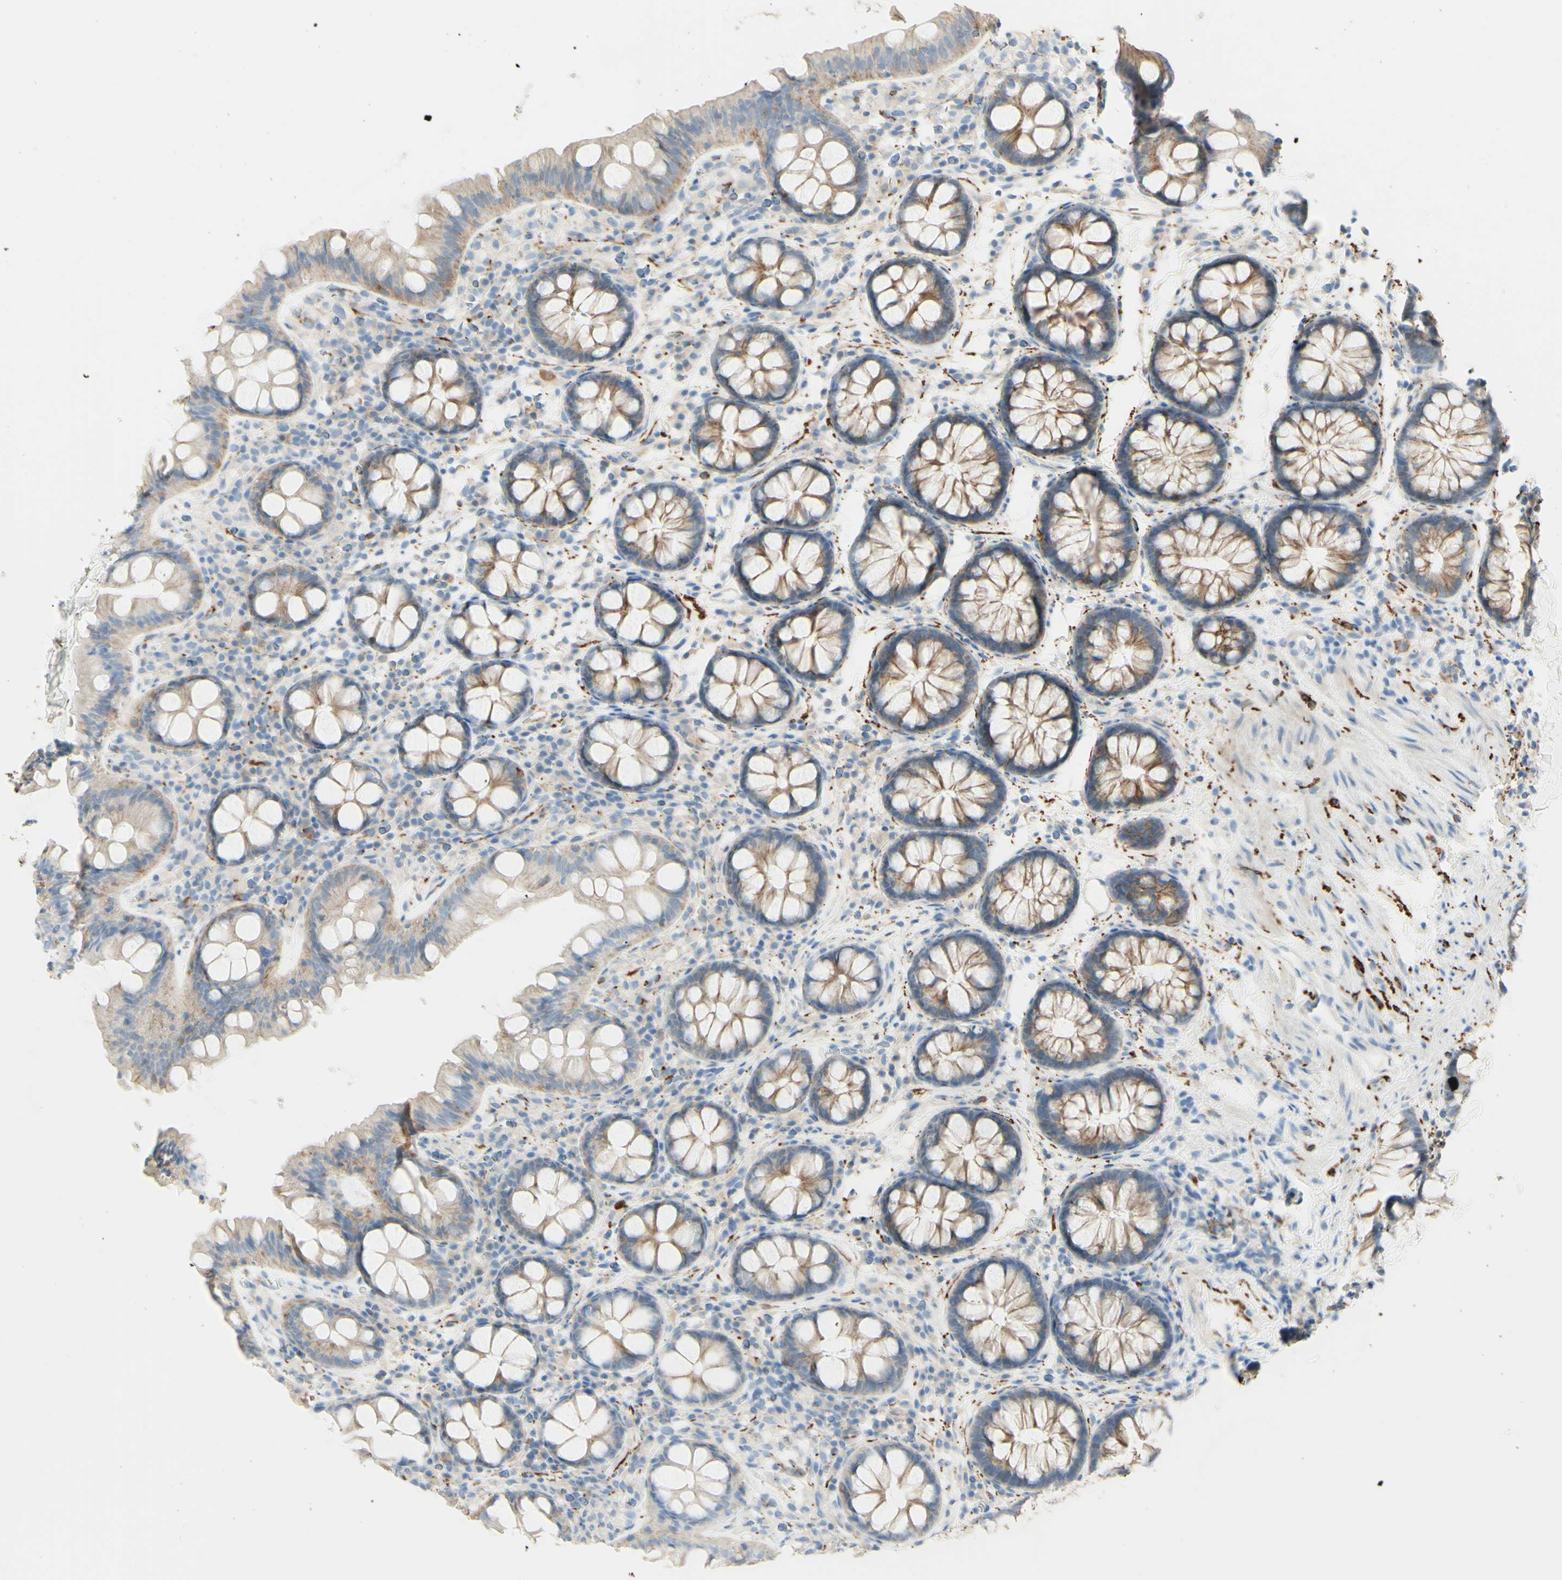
{"staining": {"intensity": "strong", "quantity": ">75%", "location": "cytoplasmic/membranous"}, "tissue": "colon", "cell_type": "Endothelial cells", "image_type": "normal", "snomed": [{"axis": "morphology", "description": "Normal tissue, NOS"}, {"axis": "topography", "description": "Colon"}], "caption": "Immunohistochemistry (DAB) staining of benign colon displays strong cytoplasmic/membranous protein staining in approximately >75% of endothelial cells.", "gene": "ALCAM", "patient": {"sex": "female", "age": 80}}